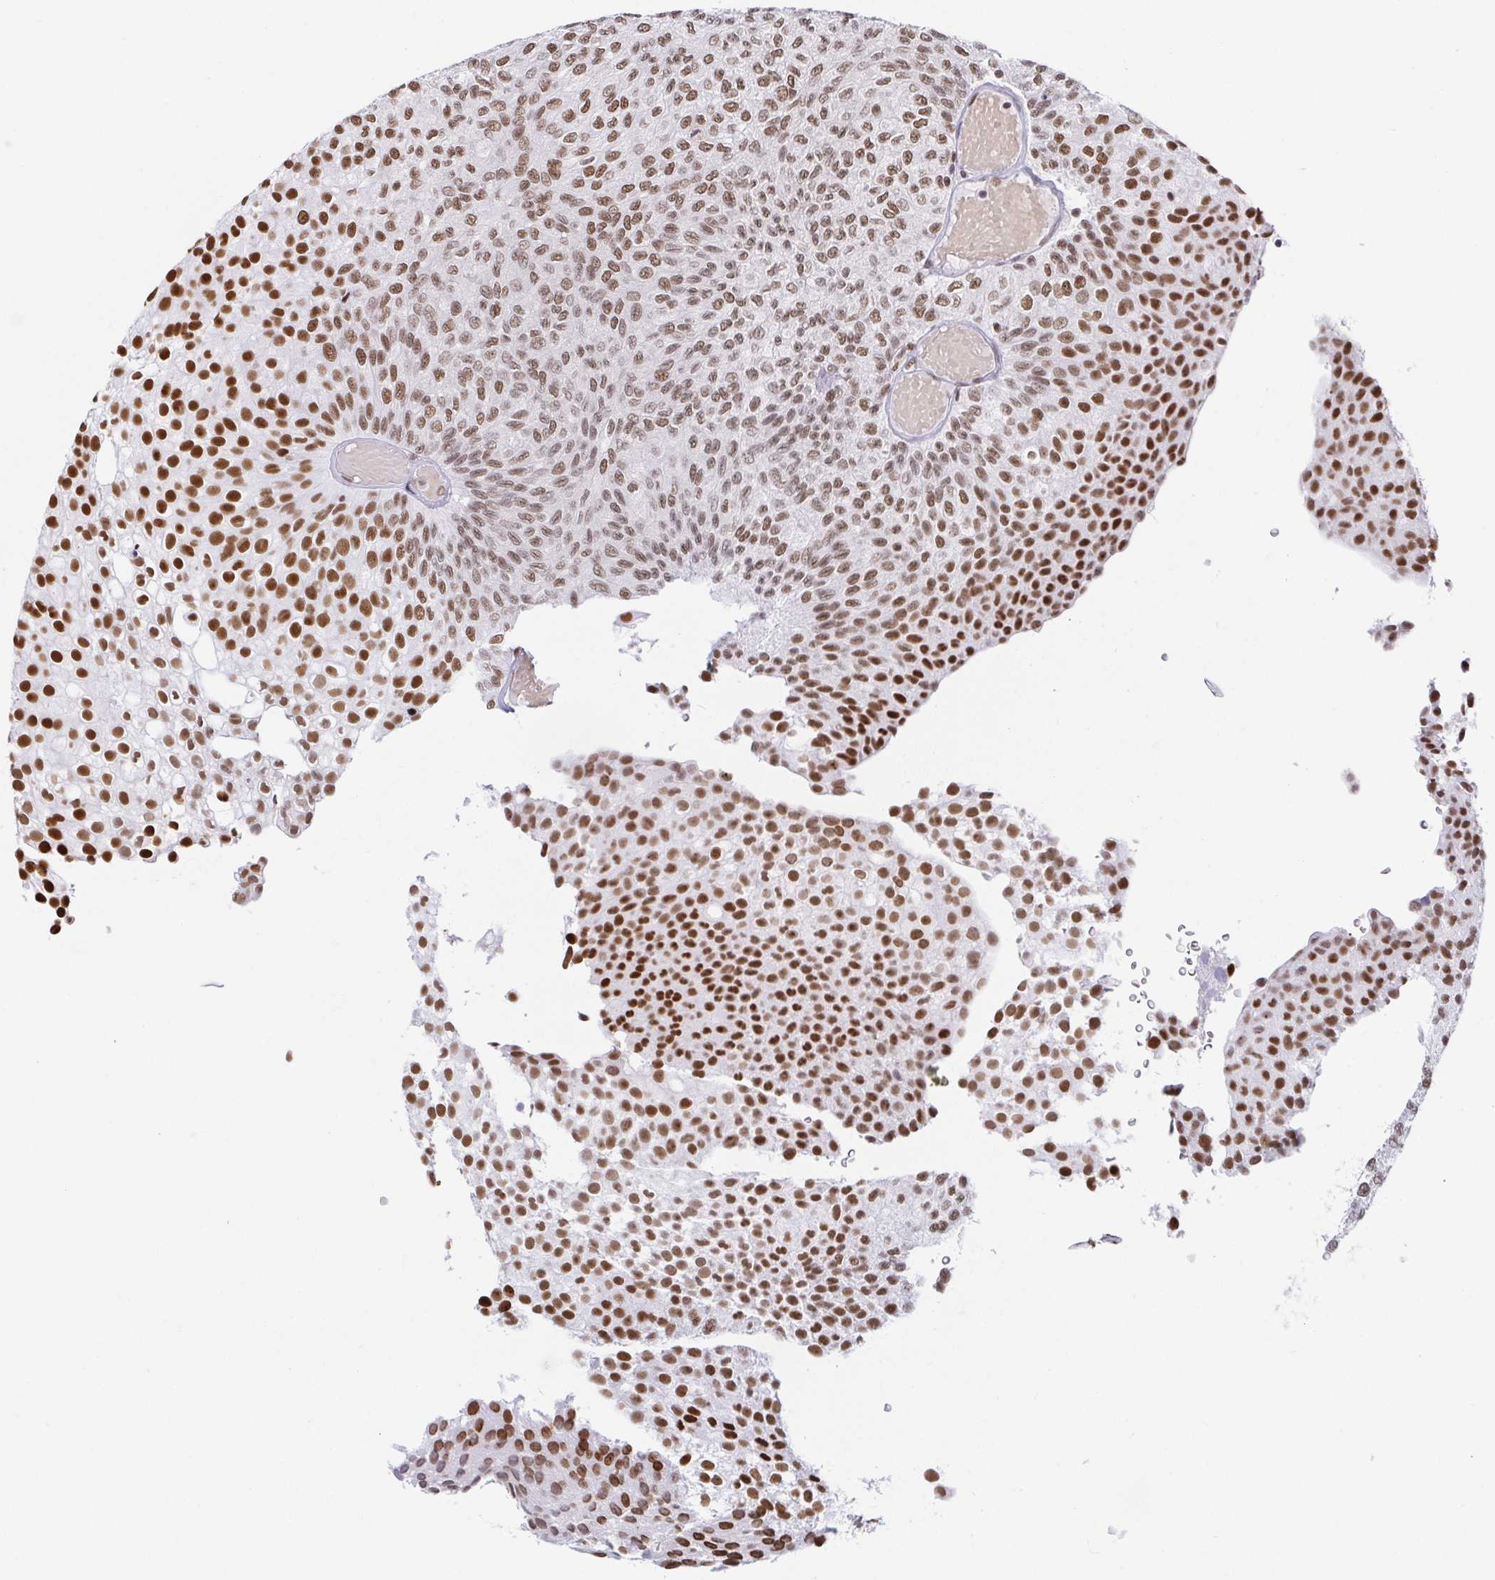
{"staining": {"intensity": "strong", "quantity": ">75%", "location": "nuclear"}, "tissue": "urothelial cancer", "cell_type": "Tumor cells", "image_type": "cancer", "snomed": [{"axis": "morphology", "description": "Urothelial carcinoma, Low grade"}, {"axis": "topography", "description": "Urinary bladder"}], "caption": "Strong nuclear expression for a protein is seen in about >75% of tumor cells of urothelial cancer using IHC.", "gene": "EWSR1", "patient": {"sex": "male", "age": 78}}